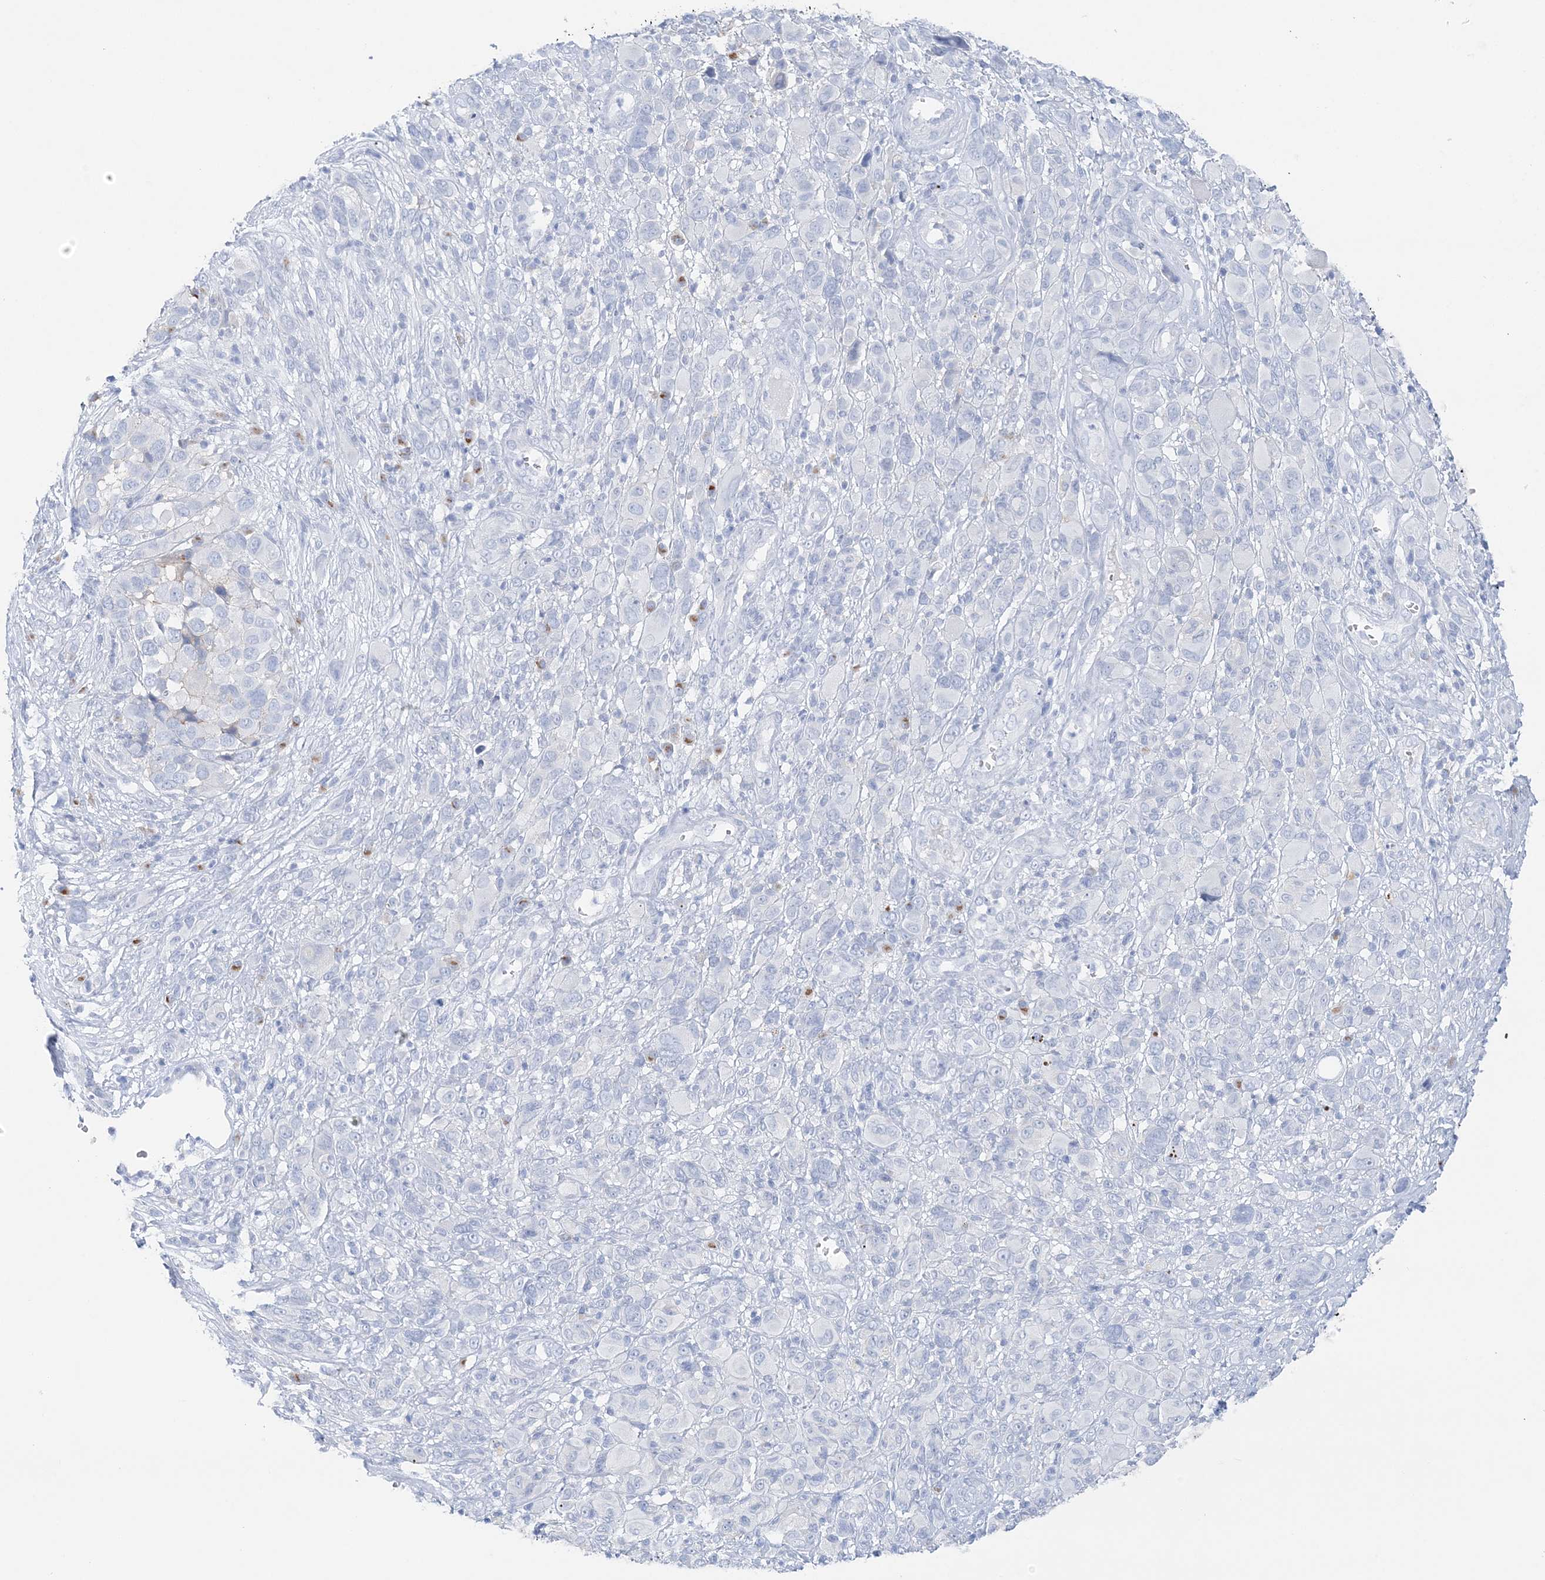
{"staining": {"intensity": "negative", "quantity": "none", "location": "none"}, "tissue": "melanoma", "cell_type": "Tumor cells", "image_type": "cancer", "snomed": [{"axis": "morphology", "description": "Malignant melanoma, NOS"}, {"axis": "topography", "description": "Skin of trunk"}], "caption": "The micrograph demonstrates no significant positivity in tumor cells of melanoma.", "gene": "SLC5A6", "patient": {"sex": "male", "age": 71}}